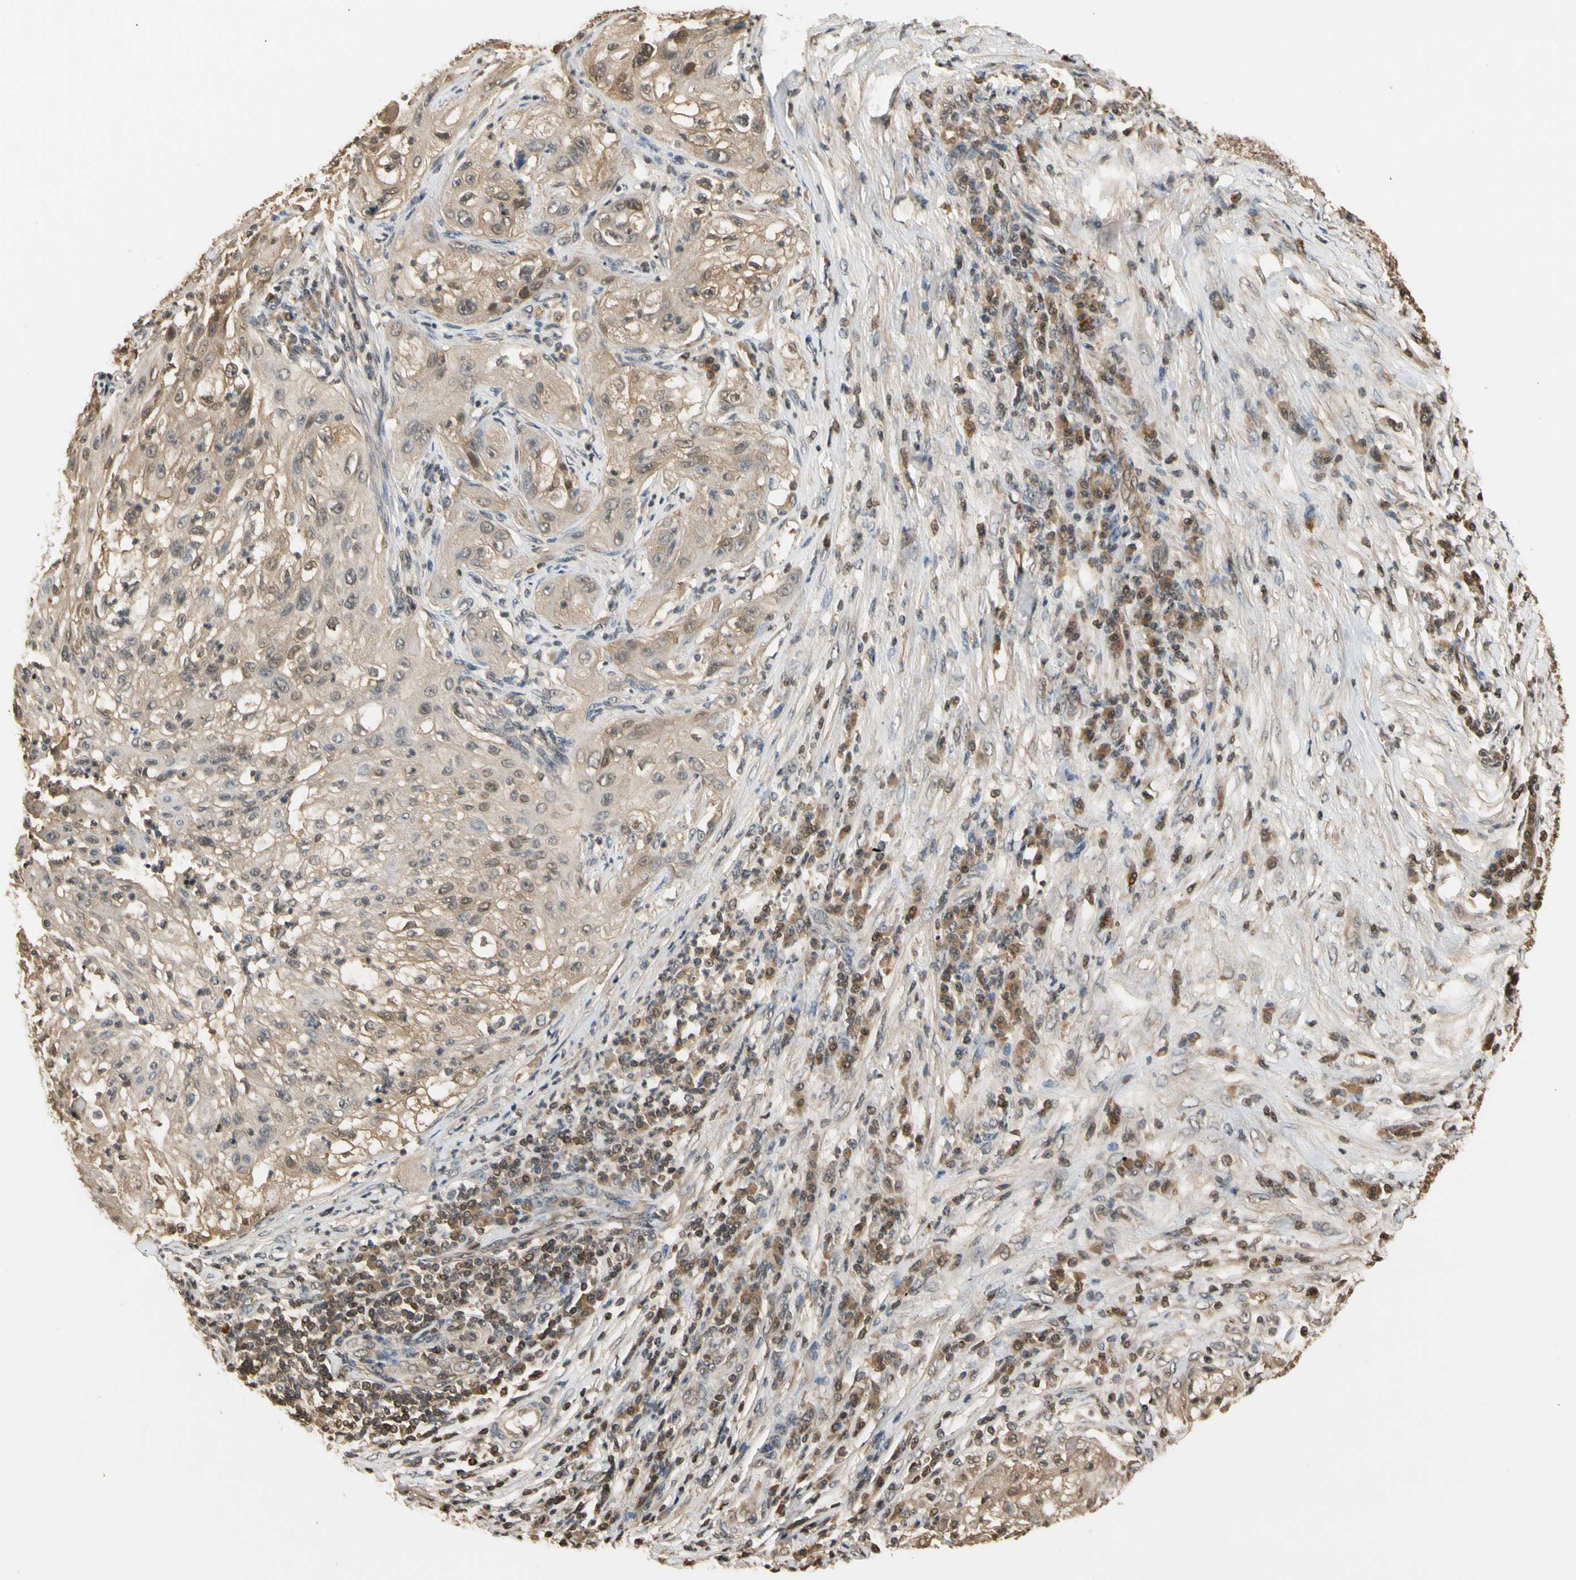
{"staining": {"intensity": "weak", "quantity": ">75%", "location": "cytoplasmic/membranous"}, "tissue": "lung cancer", "cell_type": "Tumor cells", "image_type": "cancer", "snomed": [{"axis": "morphology", "description": "Inflammation, NOS"}, {"axis": "morphology", "description": "Squamous cell carcinoma, NOS"}, {"axis": "topography", "description": "Lymph node"}, {"axis": "topography", "description": "Soft tissue"}, {"axis": "topography", "description": "Lung"}], "caption": "Lung cancer (squamous cell carcinoma) was stained to show a protein in brown. There is low levels of weak cytoplasmic/membranous staining in approximately >75% of tumor cells. Immunohistochemistry (ihc) stains the protein of interest in brown and the nuclei are stained blue.", "gene": "SOD1", "patient": {"sex": "male", "age": 66}}